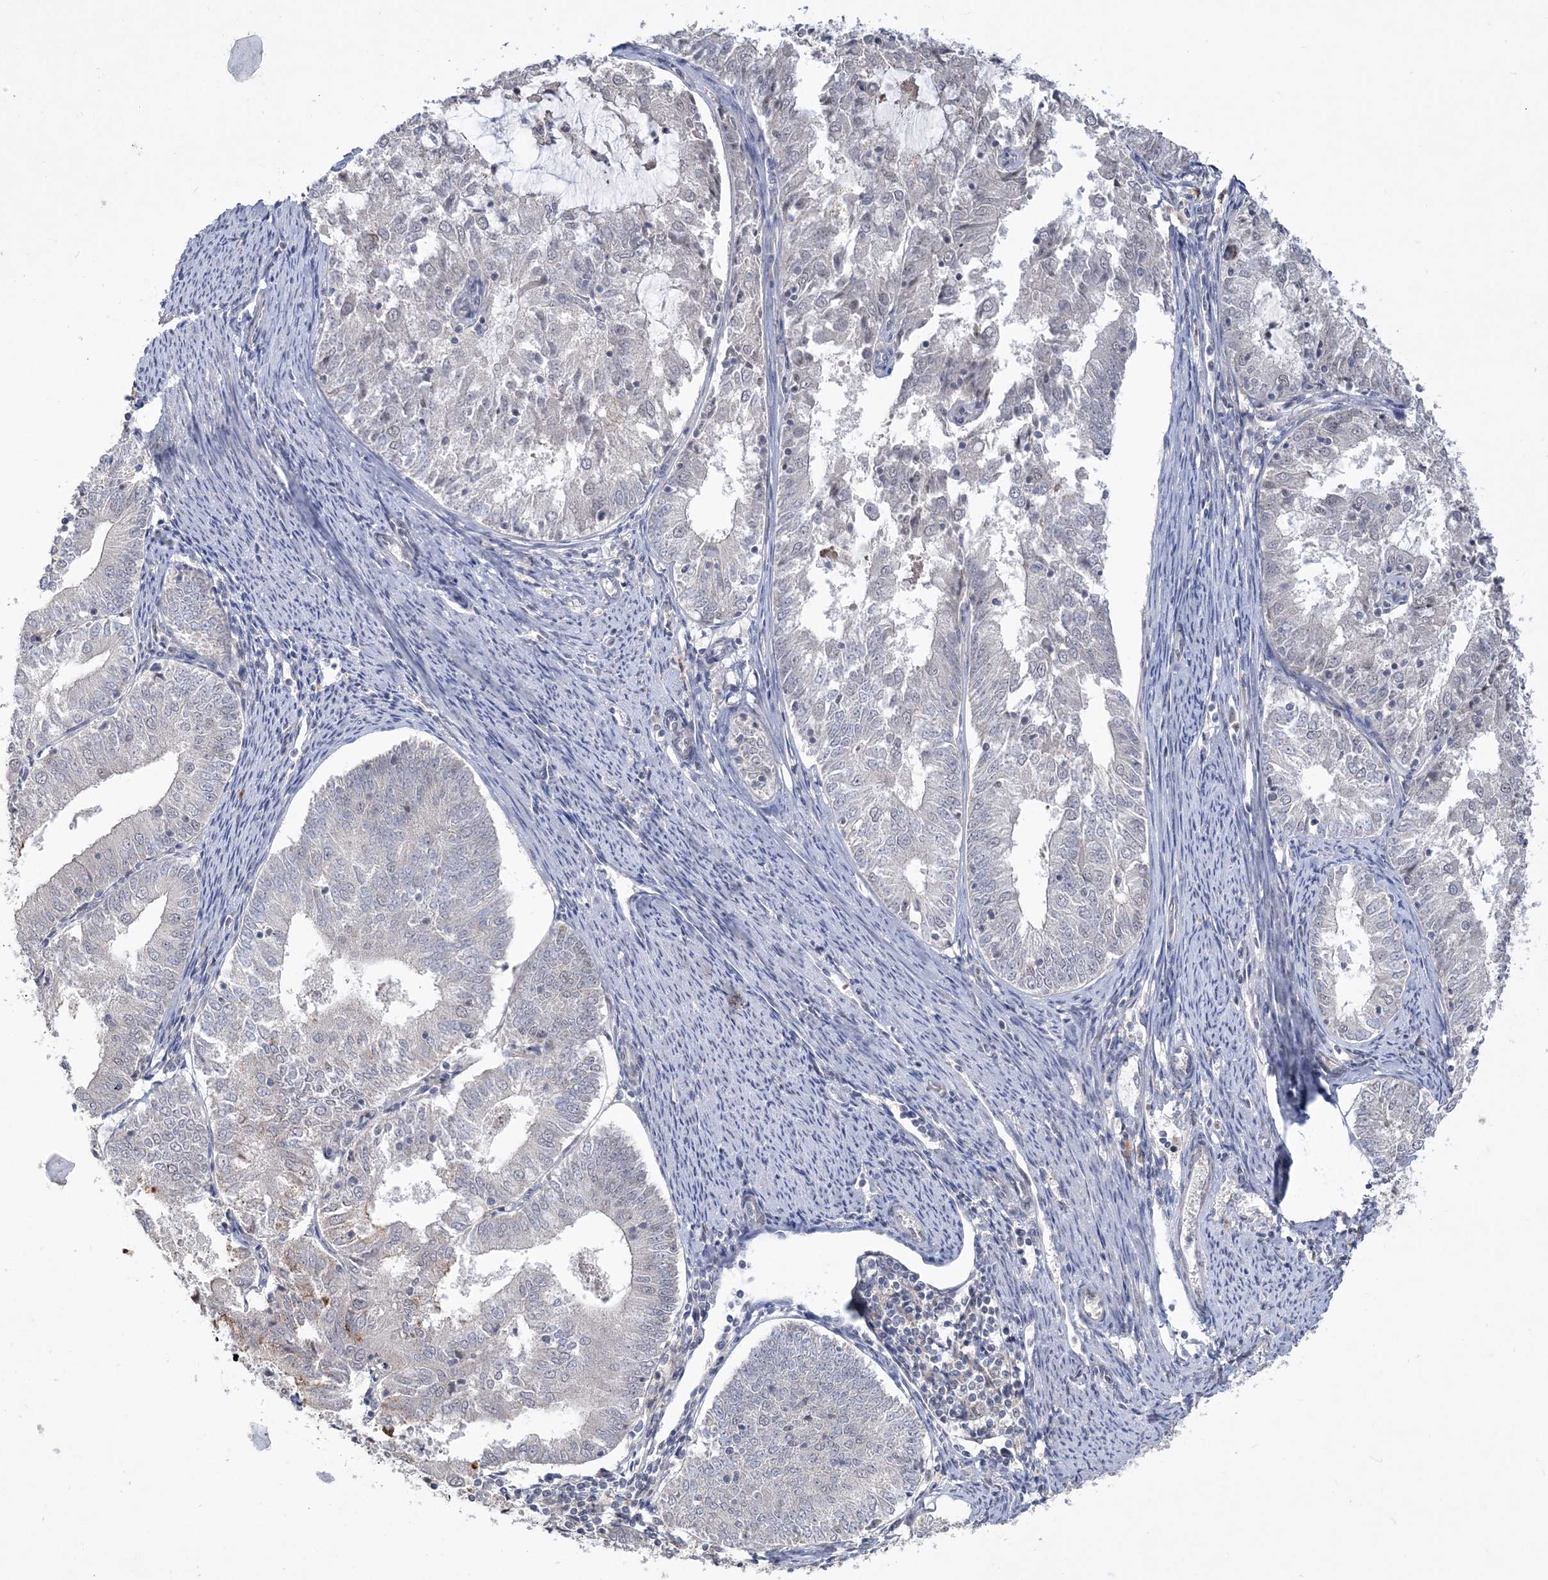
{"staining": {"intensity": "negative", "quantity": "none", "location": "none"}, "tissue": "endometrial cancer", "cell_type": "Tumor cells", "image_type": "cancer", "snomed": [{"axis": "morphology", "description": "Adenocarcinoma, NOS"}, {"axis": "topography", "description": "Endometrium"}], "caption": "Adenocarcinoma (endometrial) was stained to show a protein in brown. There is no significant staining in tumor cells.", "gene": "TSPEAR", "patient": {"sex": "female", "age": 57}}